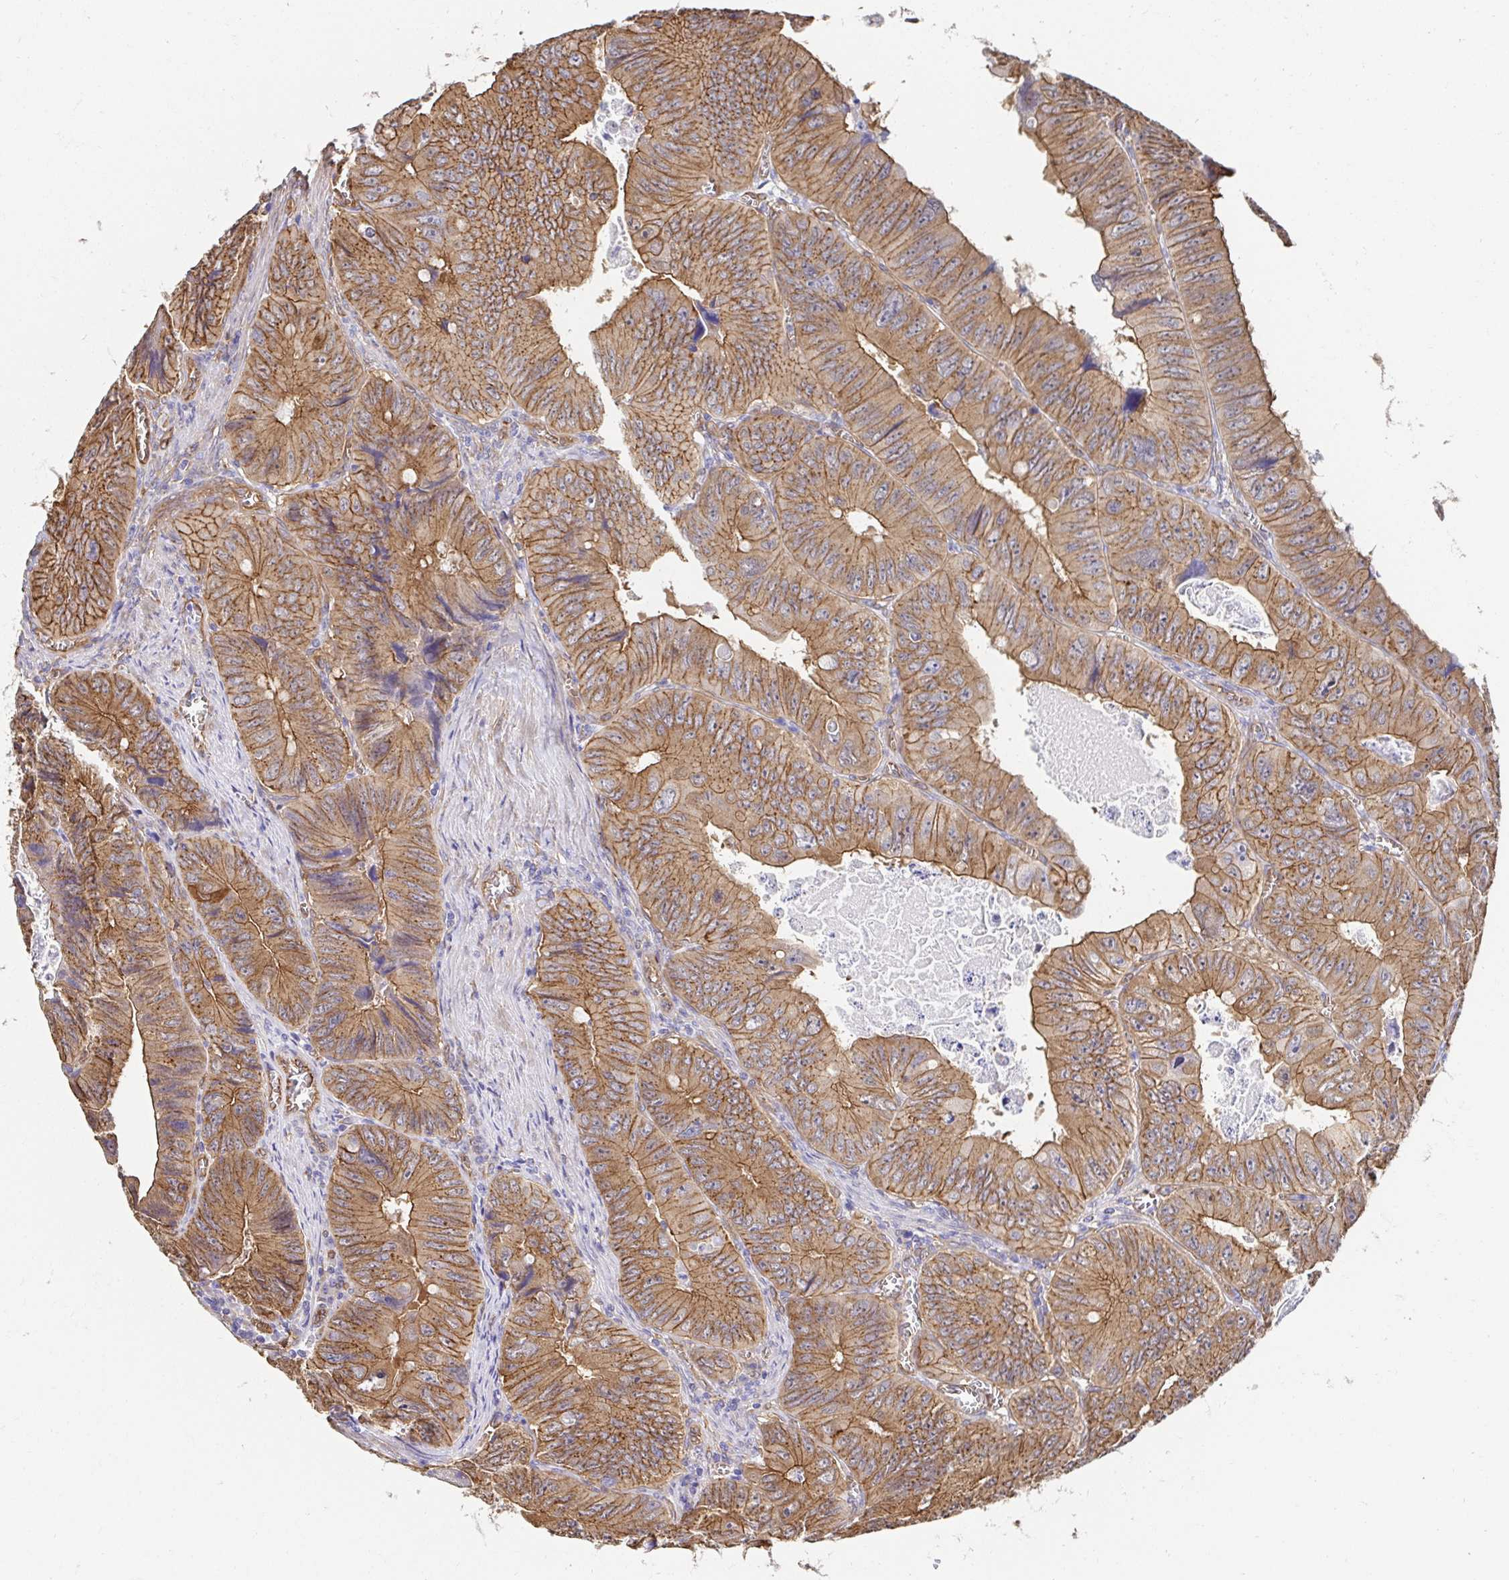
{"staining": {"intensity": "moderate", "quantity": ">75%", "location": "cytoplasmic/membranous"}, "tissue": "colorectal cancer", "cell_type": "Tumor cells", "image_type": "cancer", "snomed": [{"axis": "morphology", "description": "Adenocarcinoma, NOS"}, {"axis": "topography", "description": "Colon"}], "caption": "Immunohistochemical staining of colorectal adenocarcinoma displays medium levels of moderate cytoplasmic/membranous expression in approximately >75% of tumor cells.", "gene": "CTTN", "patient": {"sex": "female", "age": 84}}